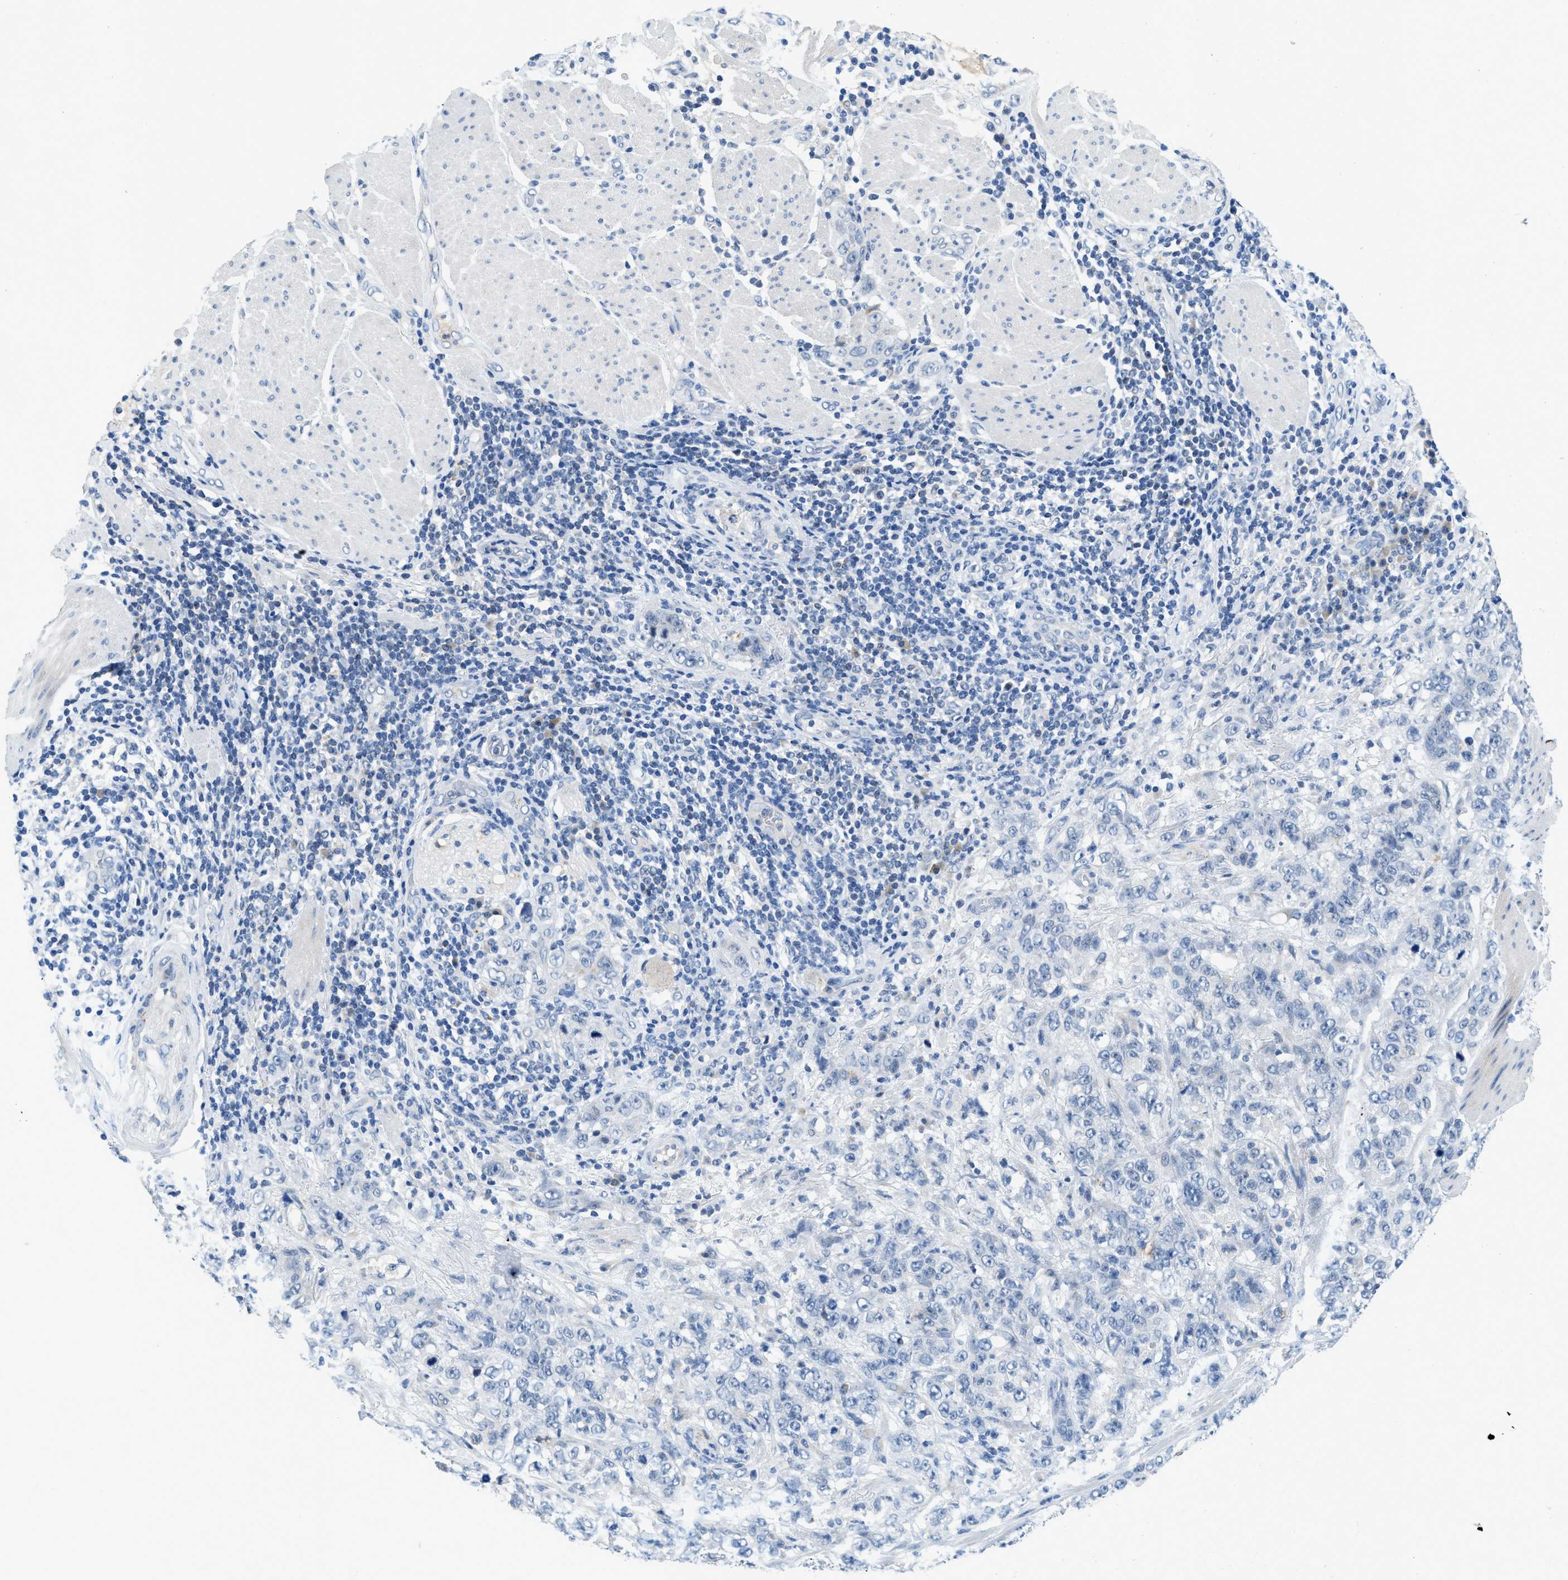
{"staining": {"intensity": "negative", "quantity": "none", "location": "none"}, "tissue": "stomach cancer", "cell_type": "Tumor cells", "image_type": "cancer", "snomed": [{"axis": "morphology", "description": "Adenocarcinoma, NOS"}, {"axis": "topography", "description": "Stomach"}], "caption": "IHC image of stomach cancer stained for a protein (brown), which demonstrates no expression in tumor cells.", "gene": "TSPAN3", "patient": {"sex": "male", "age": 48}}